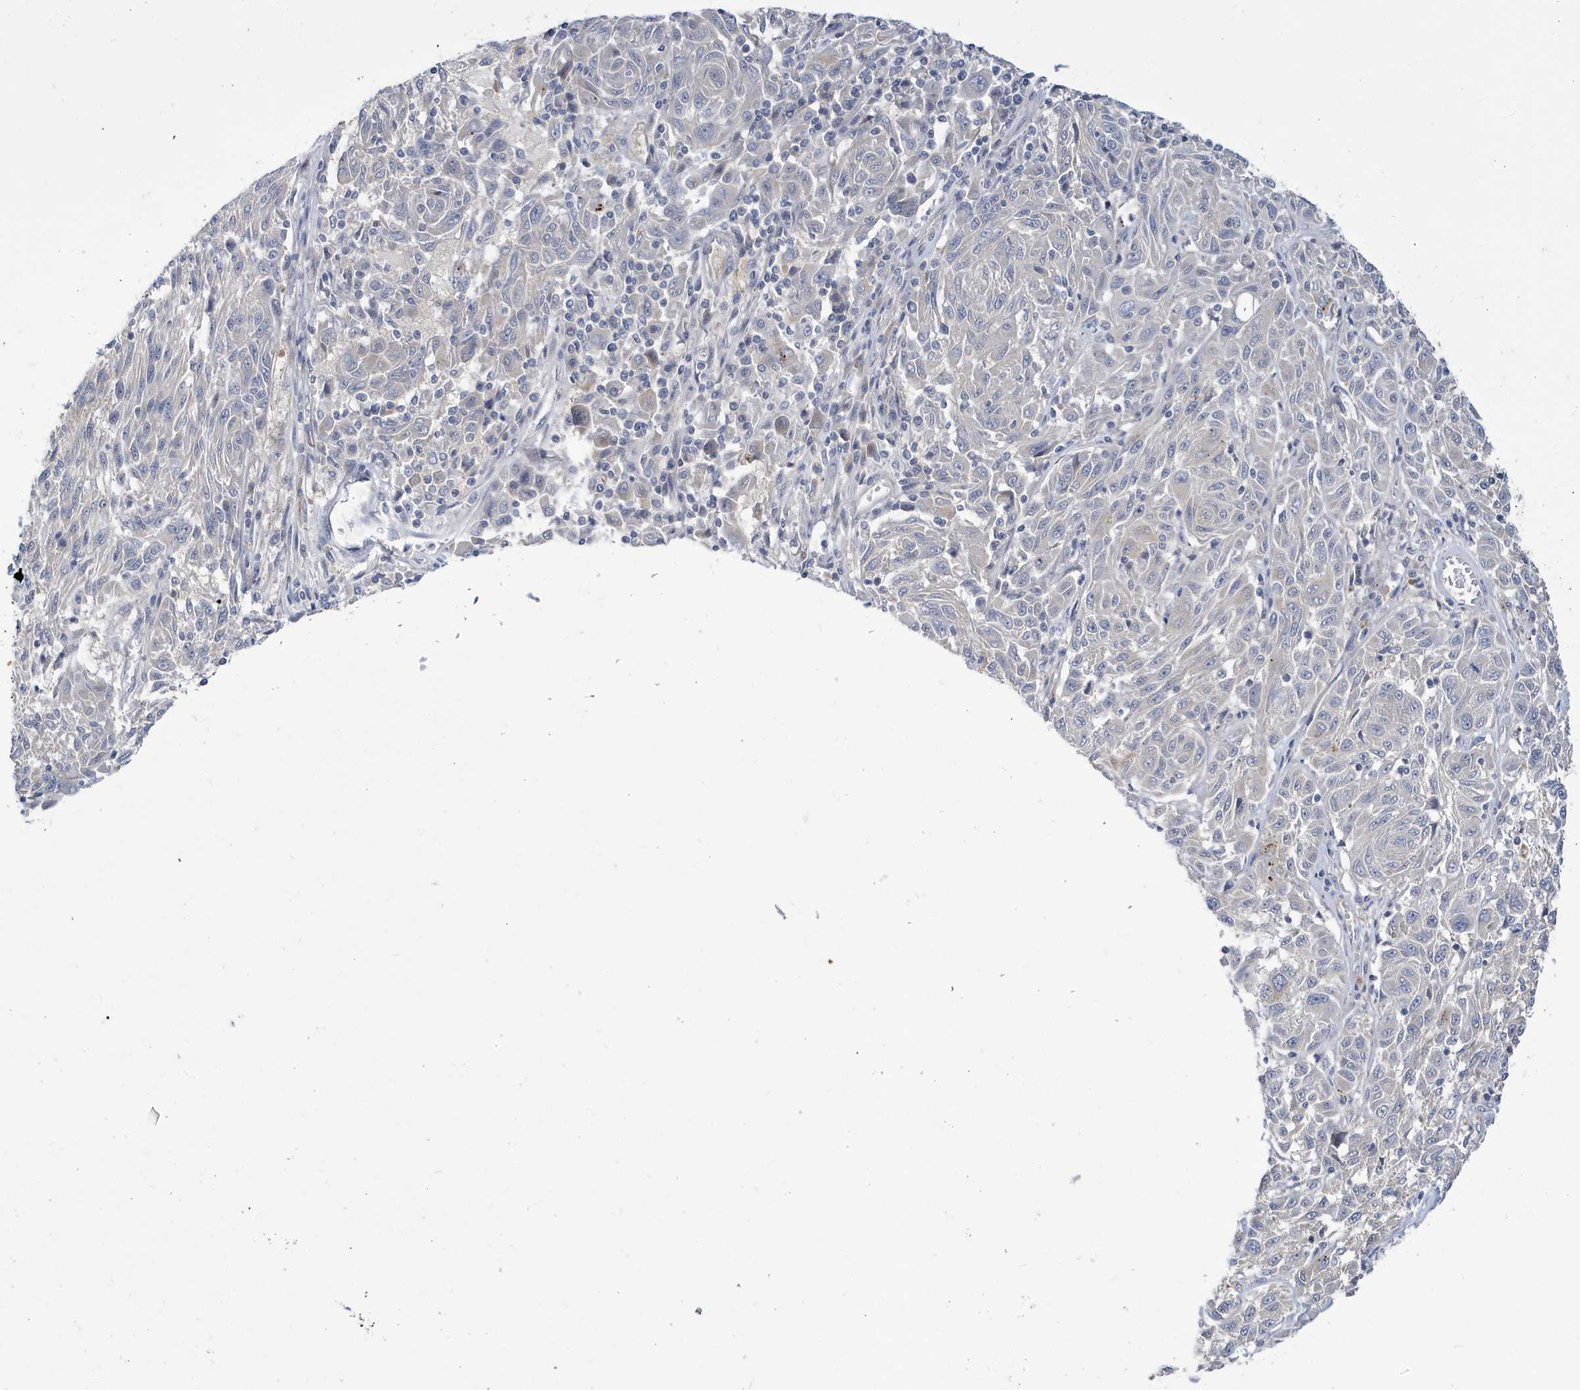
{"staining": {"intensity": "negative", "quantity": "none", "location": "none"}, "tissue": "melanoma", "cell_type": "Tumor cells", "image_type": "cancer", "snomed": [{"axis": "morphology", "description": "Malignant melanoma, NOS"}, {"axis": "topography", "description": "Skin"}], "caption": "DAB immunohistochemical staining of malignant melanoma reveals no significant positivity in tumor cells. (DAB (3,3'-diaminobenzidine) IHC visualized using brightfield microscopy, high magnification).", "gene": "ZNF654", "patient": {"sex": "male", "age": 53}}